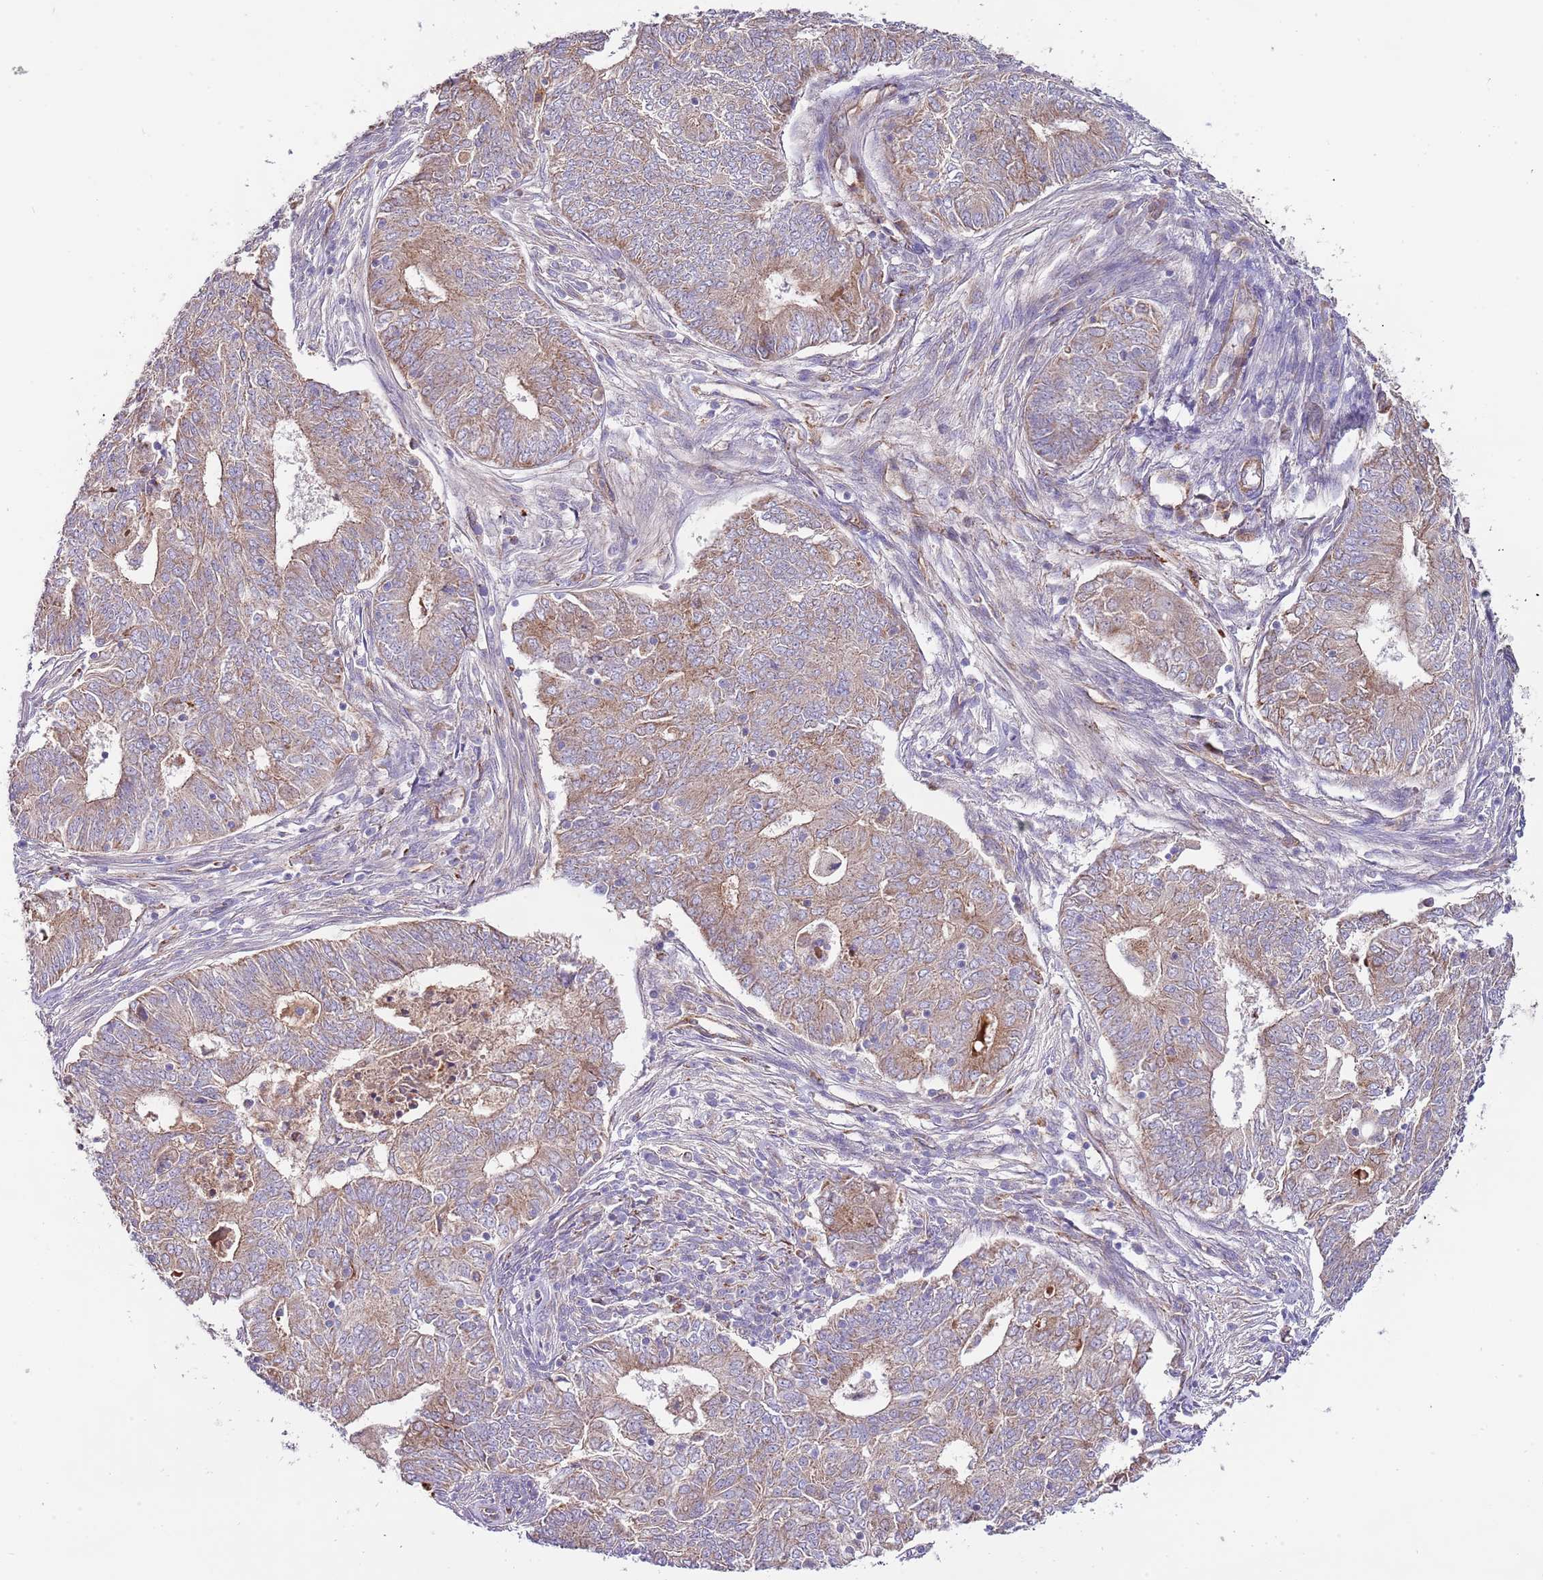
{"staining": {"intensity": "weak", "quantity": ">75%", "location": "cytoplasmic/membranous"}, "tissue": "endometrial cancer", "cell_type": "Tumor cells", "image_type": "cancer", "snomed": [{"axis": "morphology", "description": "Adenocarcinoma, NOS"}, {"axis": "topography", "description": "Endometrium"}], "caption": "Endometrial cancer (adenocarcinoma) tissue reveals weak cytoplasmic/membranous positivity in approximately >75% of tumor cells, visualized by immunohistochemistry.", "gene": "DOCK6", "patient": {"sex": "female", "age": 62}}